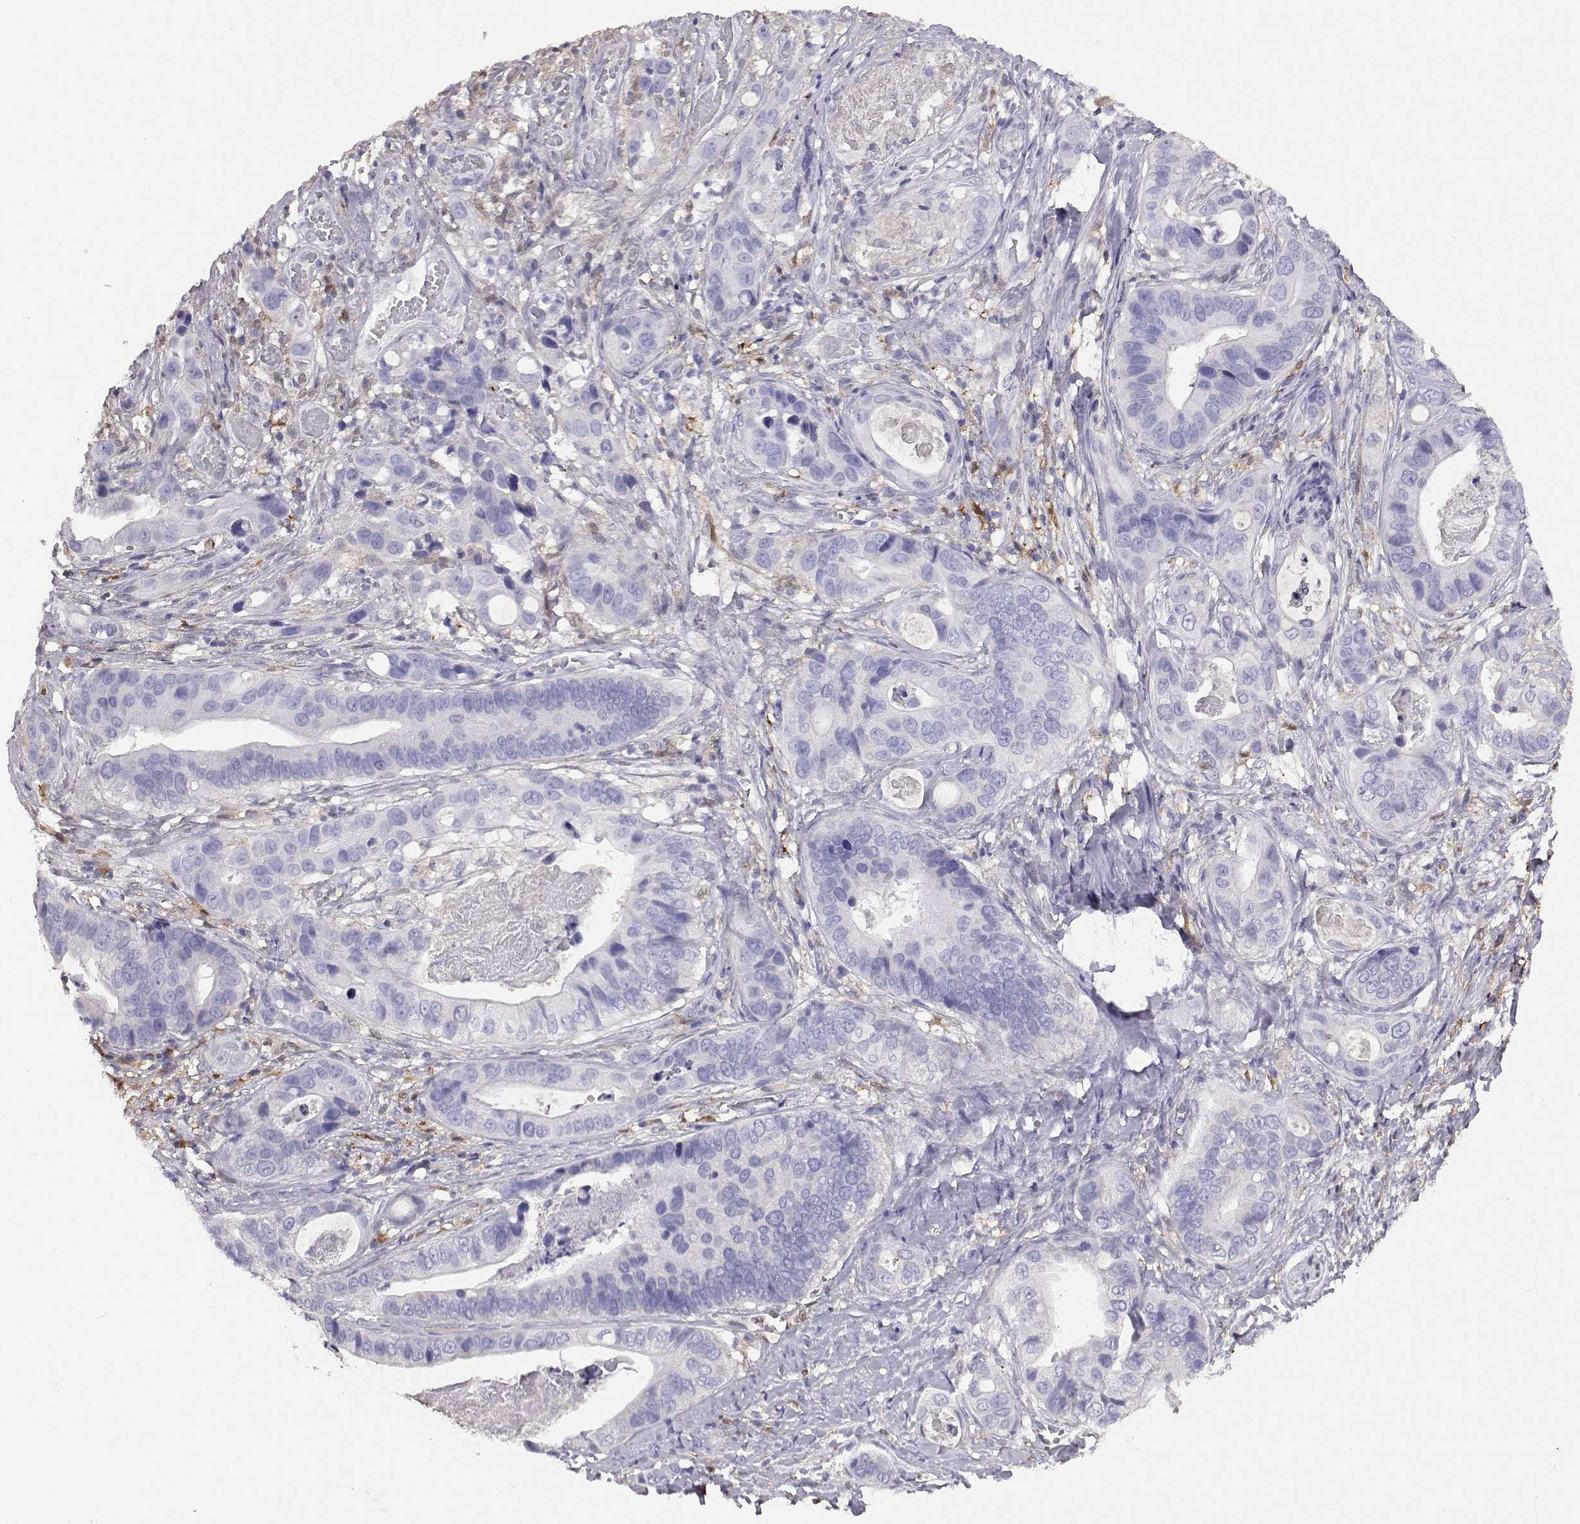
{"staining": {"intensity": "negative", "quantity": "none", "location": "none"}, "tissue": "stomach cancer", "cell_type": "Tumor cells", "image_type": "cancer", "snomed": [{"axis": "morphology", "description": "Adenocarcinoma, NOS"}, {"axis": "topography", "description": "Stomach"}], "caption": "There is no significant positivity in tumor cells of adenocarcinoma (stomach).", "gene": "AKR1B1", "patient": {"sex": "male", "age": 84}}